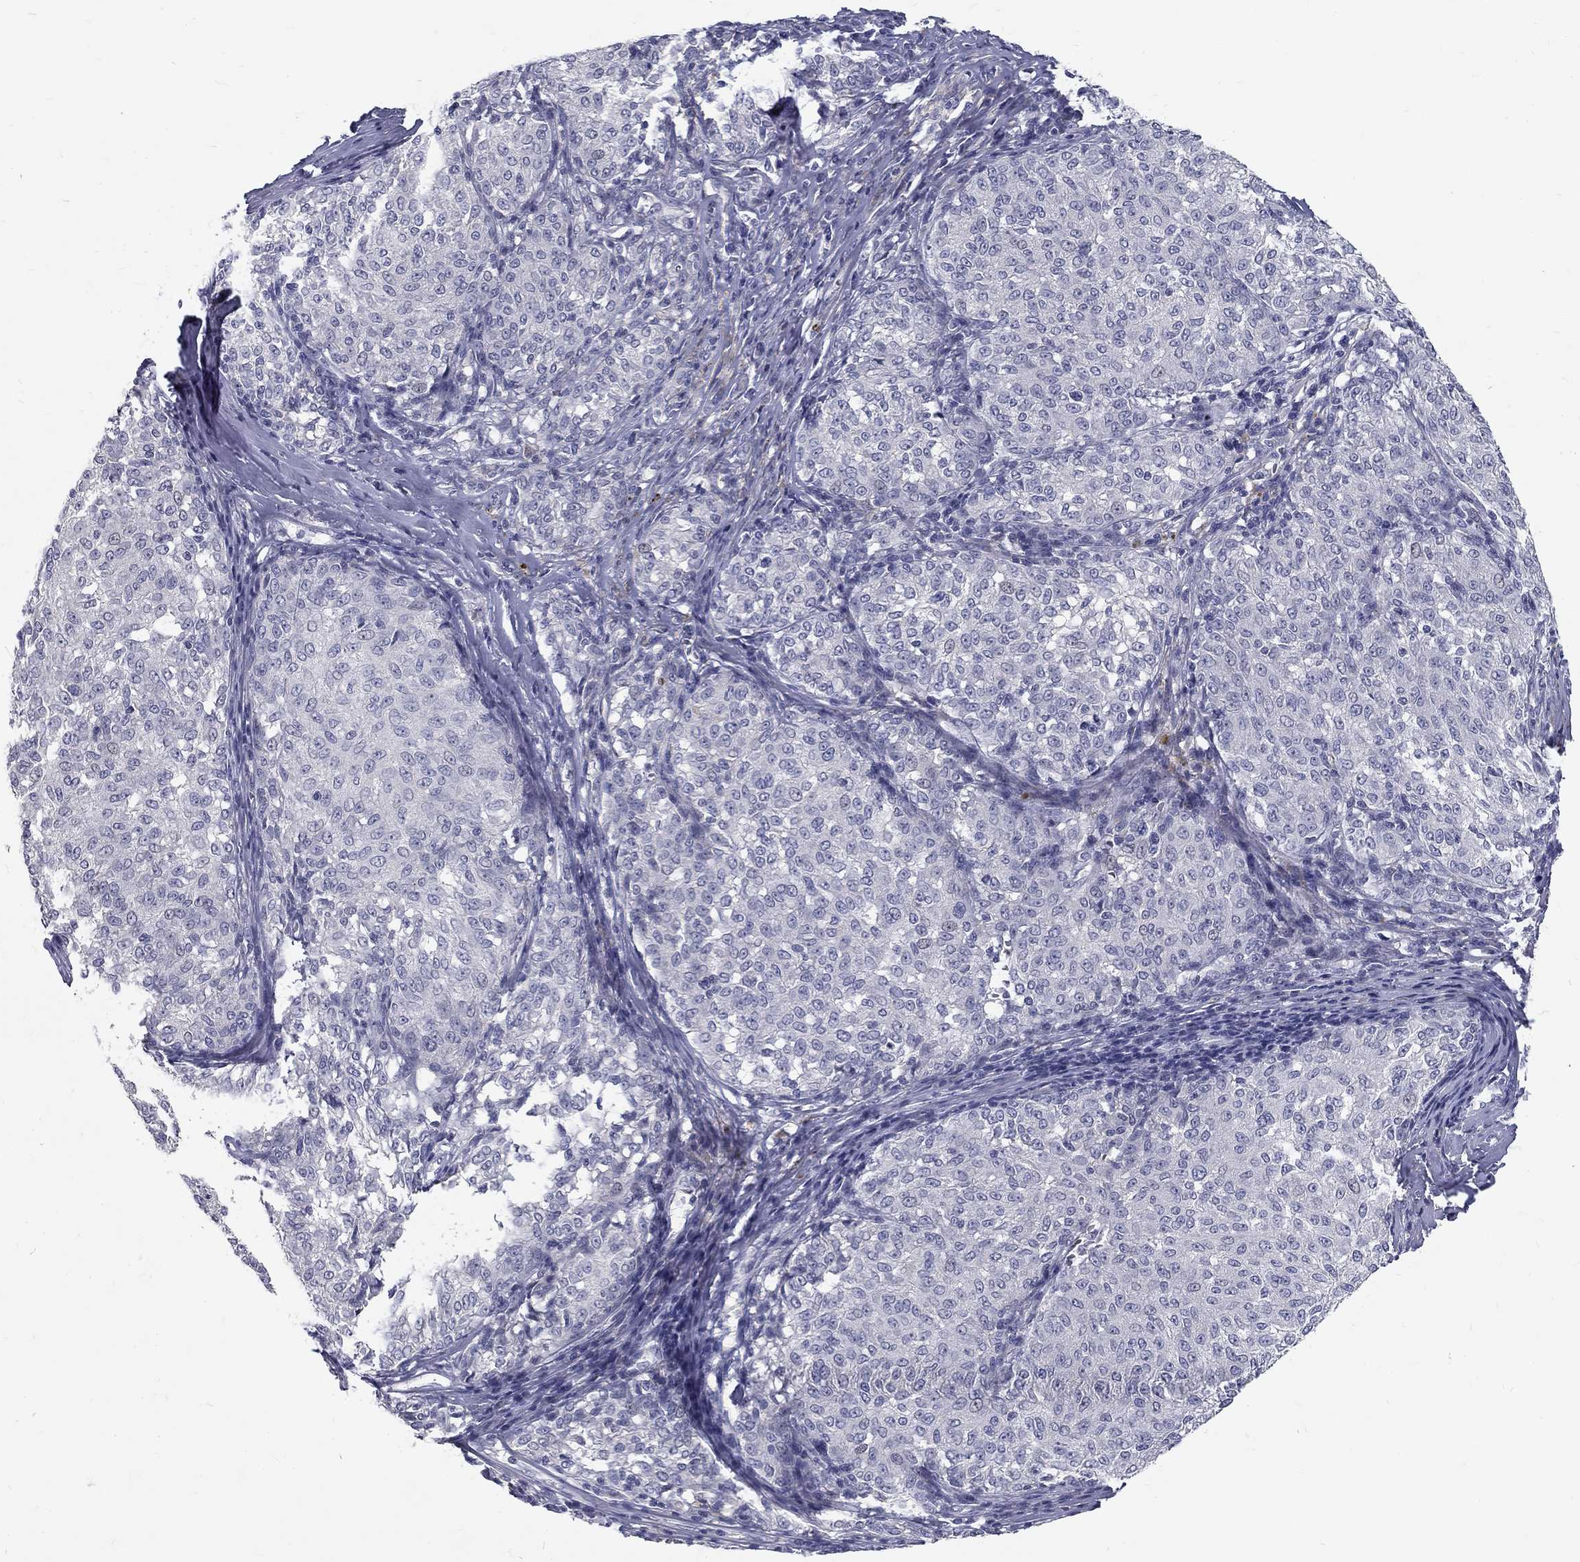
{"staining": {"intensity": "negative", "quantity": "none", "location": "none"}, "tissue": "melanoma", "cell_type": "Tumor cells", "image_type": "cancer", "snomed": [{"axis": "morphology", "description": "Malignant melanoma, NOS"}, {"axis": "topography", "description": "Skin"}], "caption": "Melanoma stained for a protein using immunohistochemistry (IHC) reveals no staining tumor cells.", "gene": "NOS1", "patient": {"sex": "female", "age": 72}}